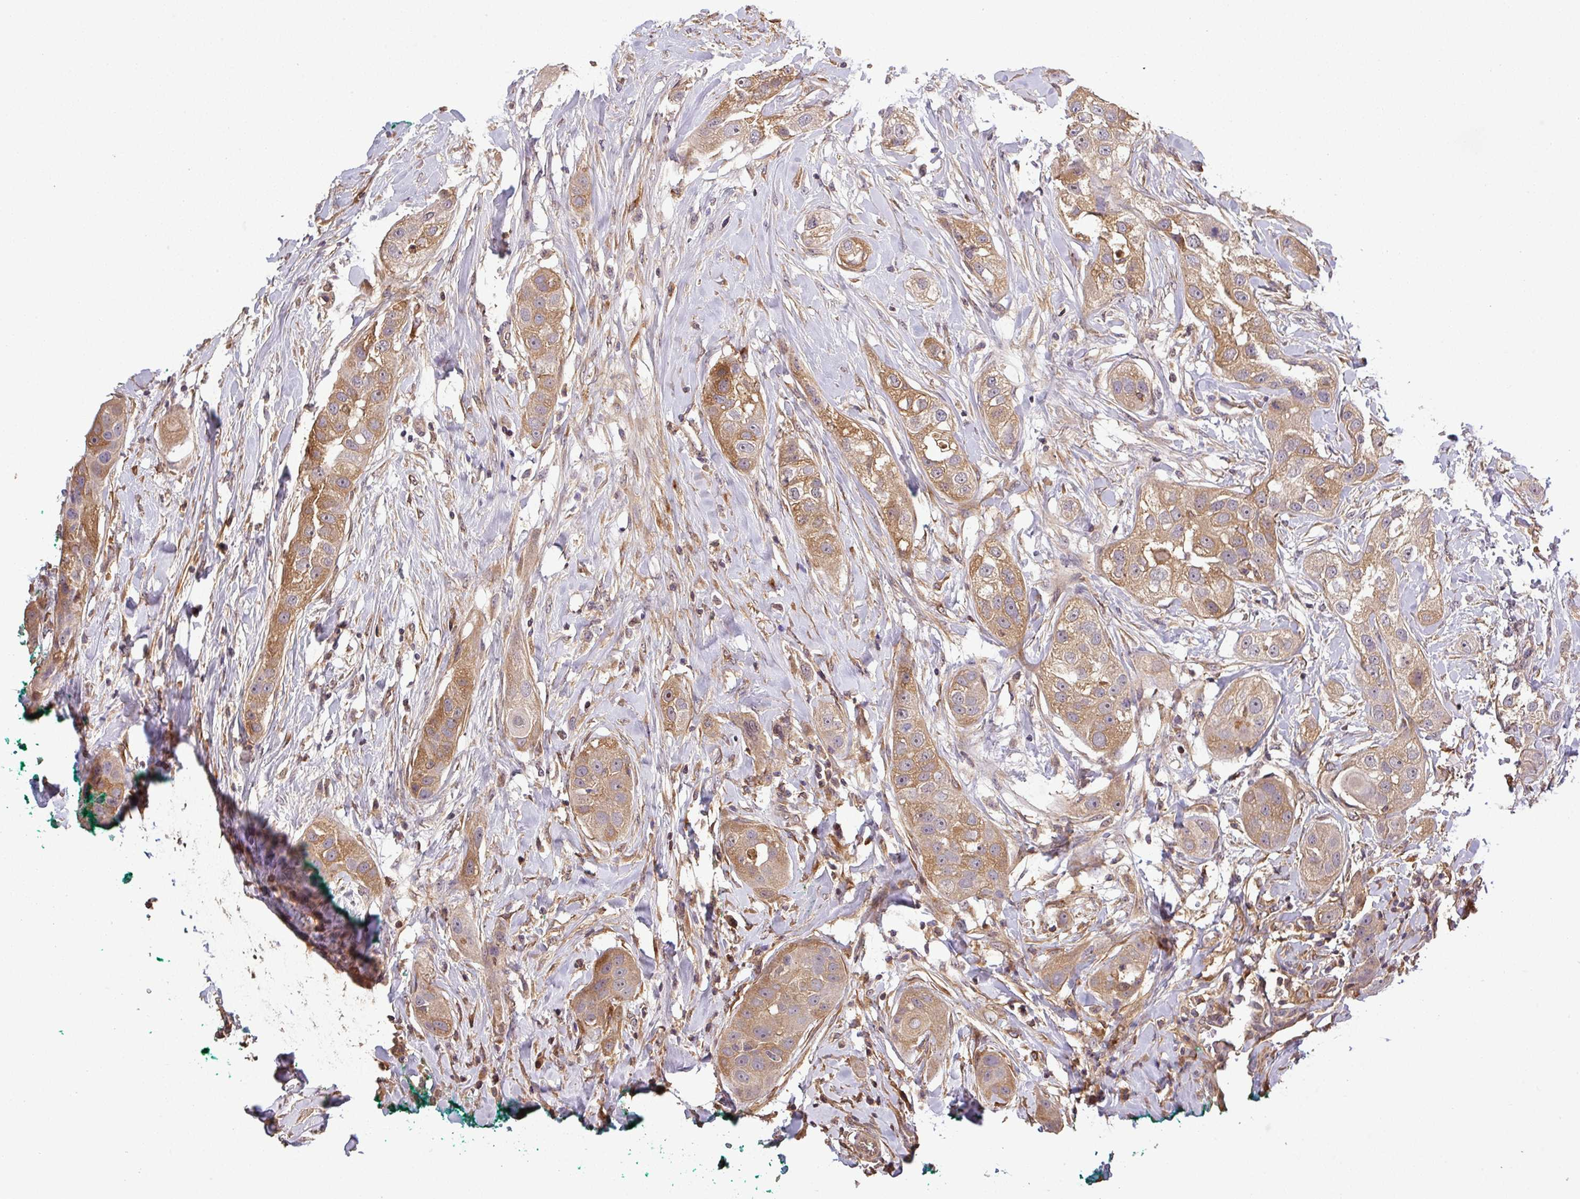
{"staining": {"intensity": "moderate", "quantity": ">75%", "location": "cytoplasmic/membranous"}, "tissue": "head and neck cancer", "cell_type": "Tumor cells", "image_type": "cancer", "snomed": [{"axis": "morphology", "description": "Normal tissue, NOS"}, {"axis": "morphology", "description": "Squamous cell carcinoma, NOS"}, {"axis": "topography", "description": "Skeletal muscle"}, {"axis": "topography", "description": "Head-Neck"}], "caption": "DAB immunohistochemical staining of squamous cell carcinoma (head and neck) shows moderate cytoplasmic/membranous protein expression in approximately >75% of tumor cells. (Stains: DAB in brown, nuclei in blue, Microscopy: brightfield microscopy at high magnification).", "gene": "ISLR", "patient": {"sex": "male", "age": 51}}